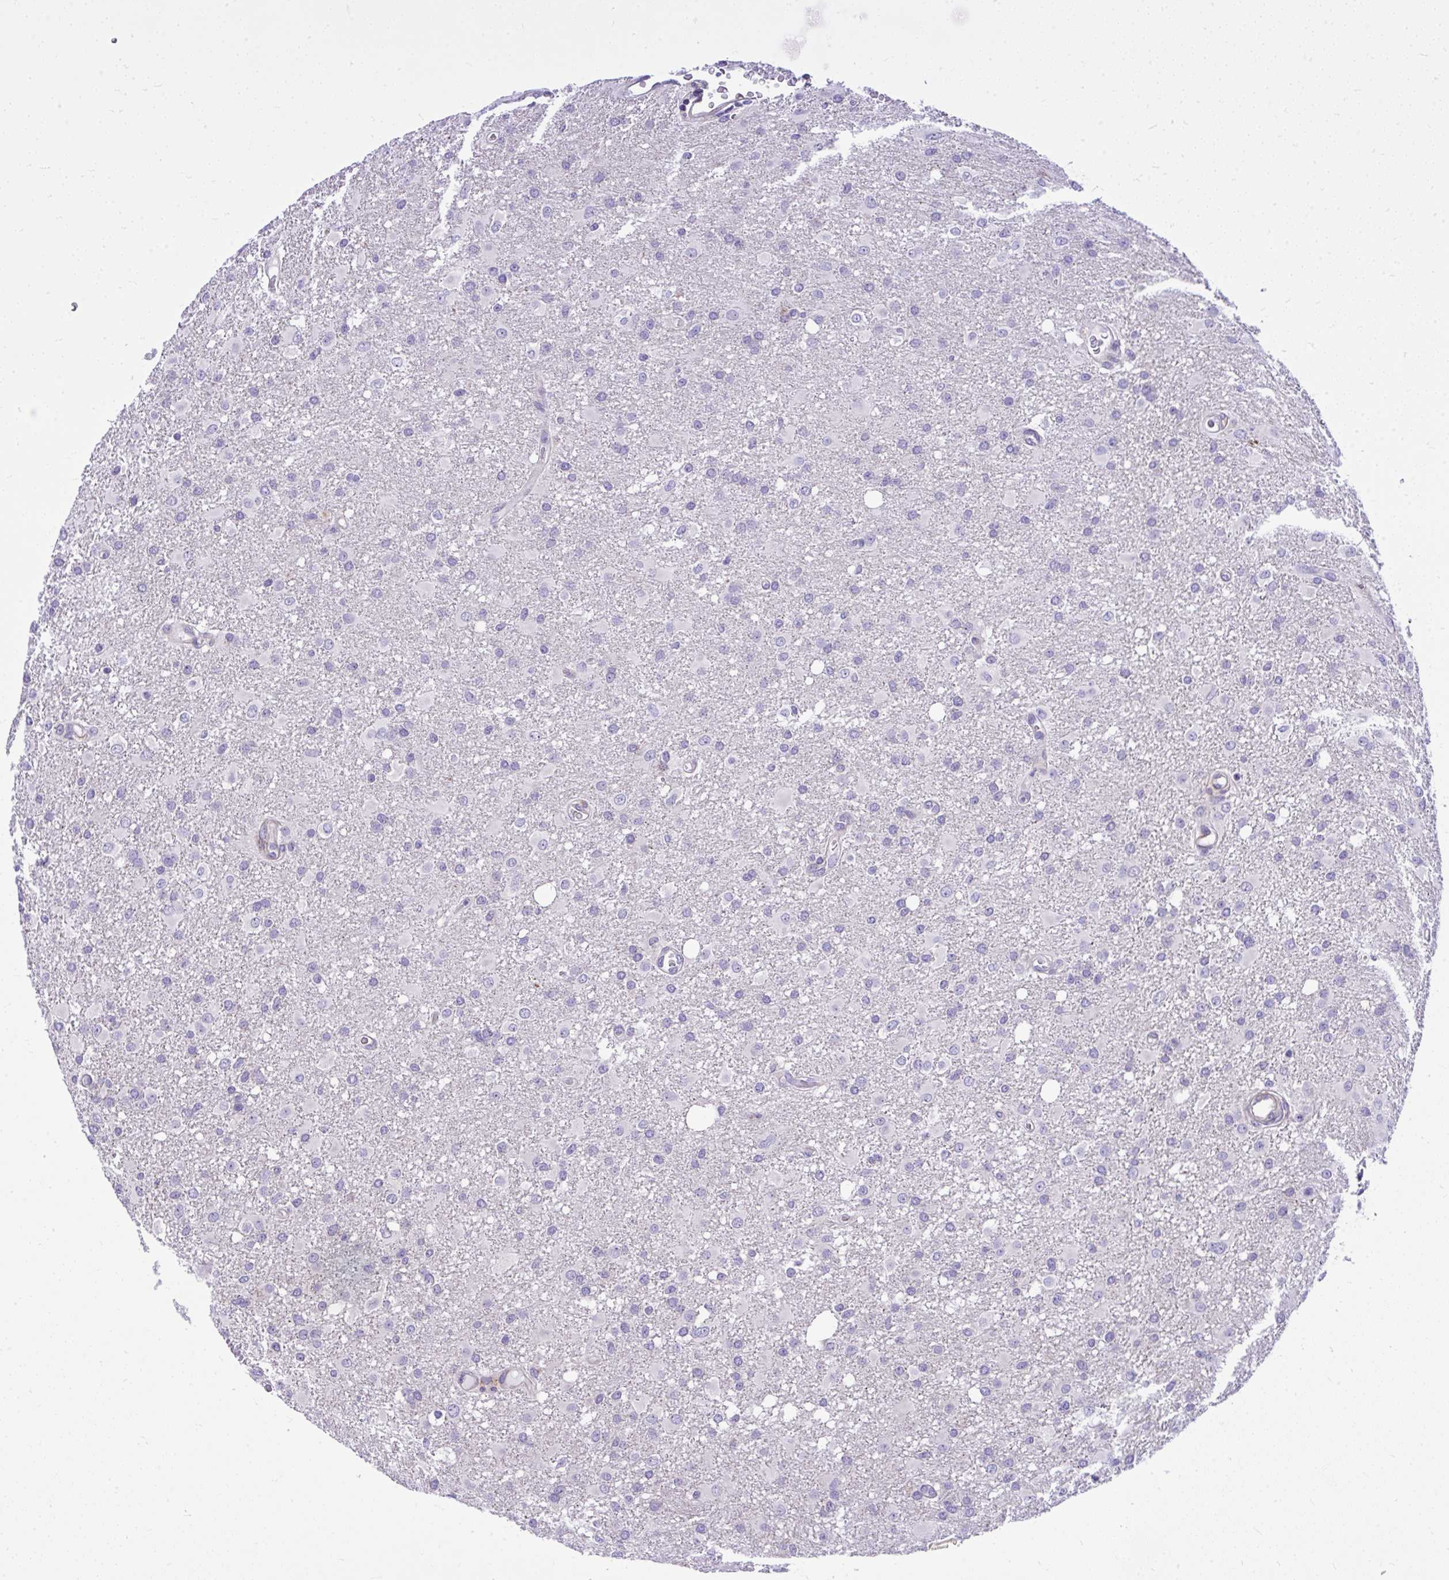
{"staining": {"intensity": "negative", "quantity": "none", "location": "none"}, "tissue": "glioma", "cell_type": "Tumor cells", "image_type": "cancer", "snomed": [{"axis": "morphology", "description": "Glioma, malignant, High grade"}, {"axis": "topography", "description": "Brain"}], "caption": "The IHC histopathology image has no significant staining in tumor cells of glioma tissue. (Immunohistochemistry, brightfield microscopy, high magnification).", "gene": "GRK4", "patient": {"sex": "male", "age": 53}}